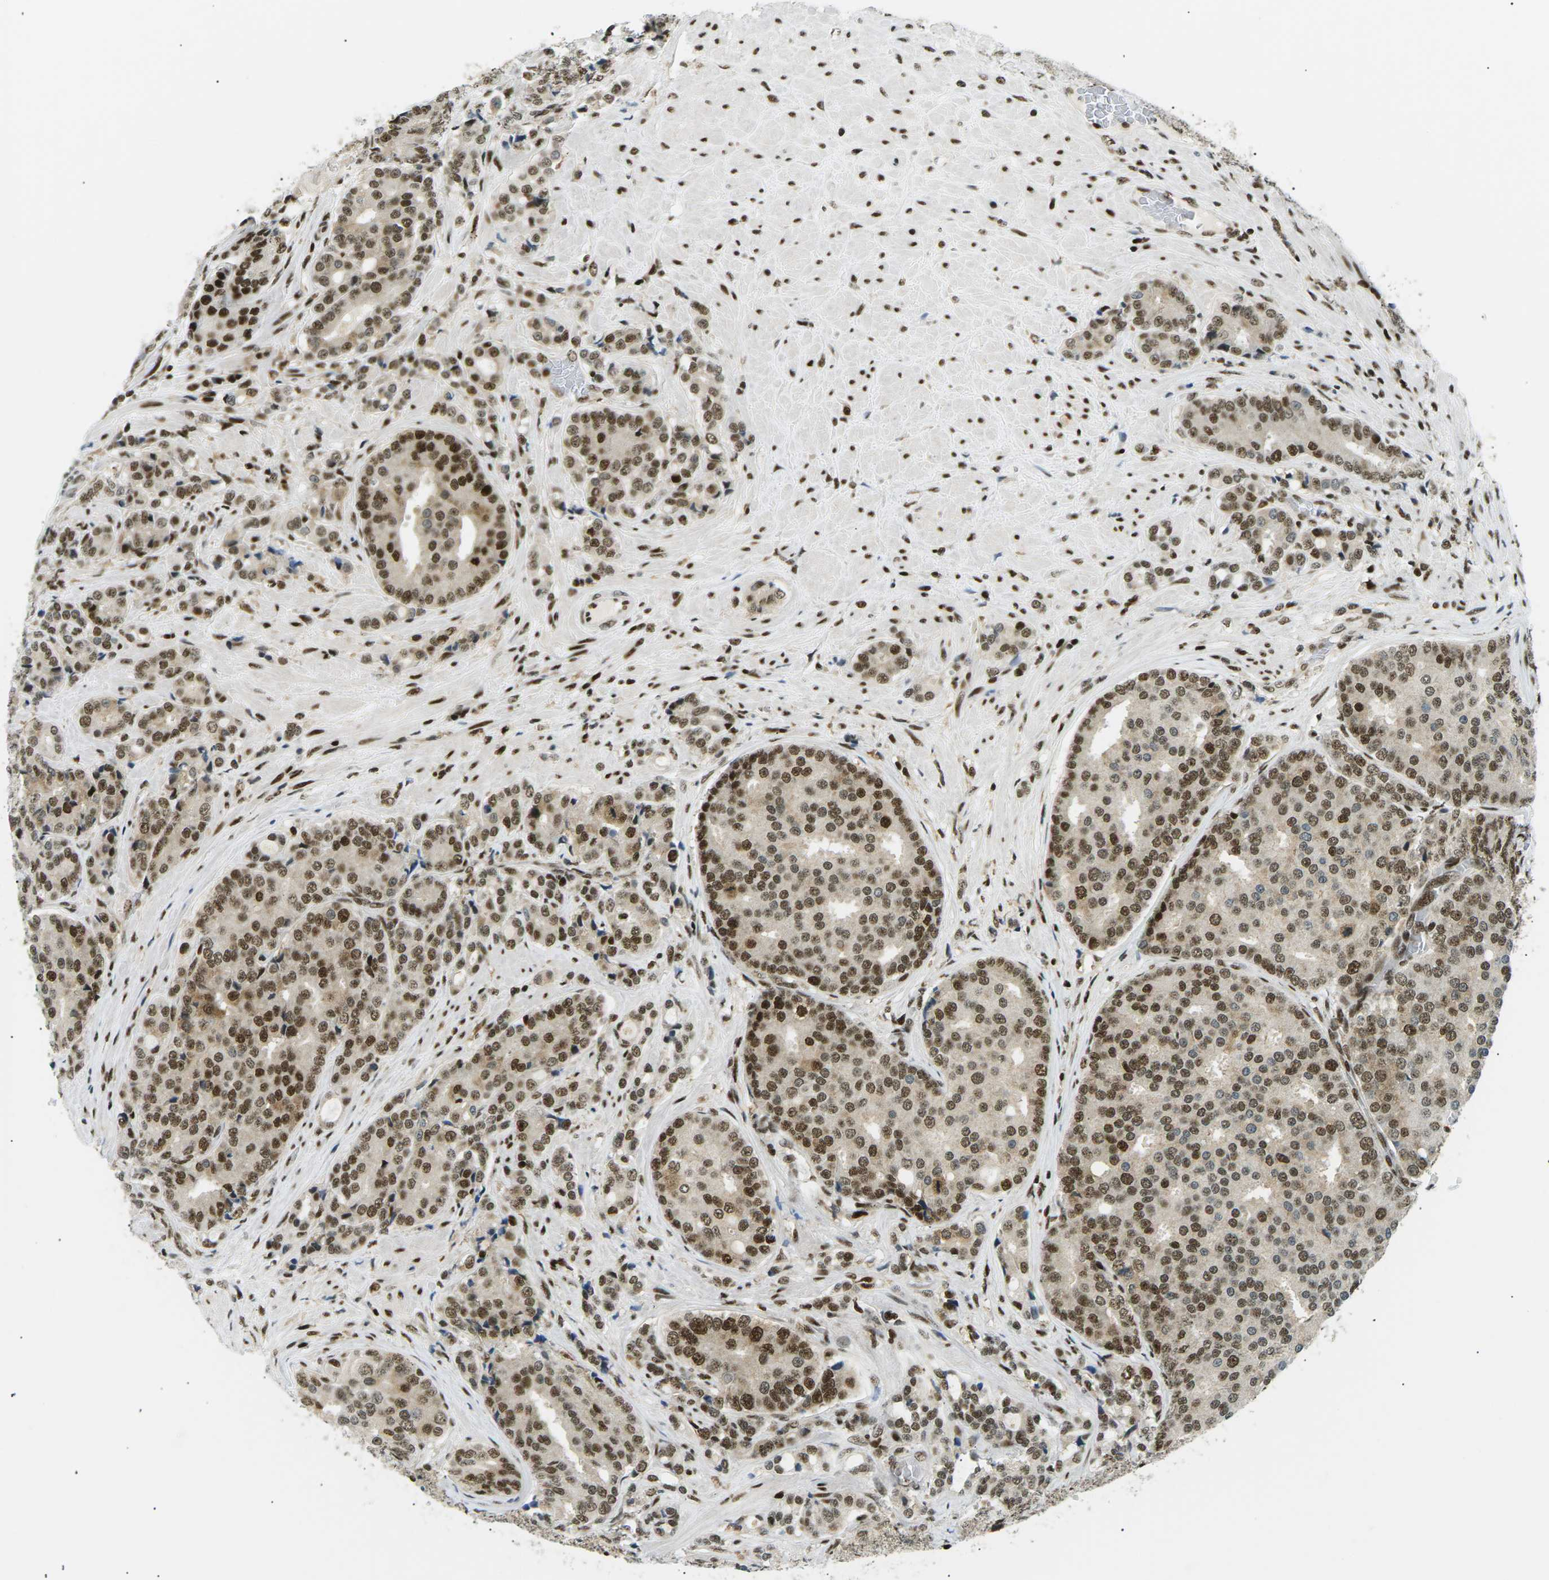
{"staining": {"intensity": "moderate", "quantity": ">75%", "location": "nuclear"}, "tissue": "prostate cancer", "cell_type": "Tumor cells", "image_type": "cancer", "snomed": [{"axis": "morphology", "description": "Adenocarcinoma, High grade"}, {"axis": "topography", "description": "Prostate"}], "caption": "The photomicrograph exhibits a brown stain indicating the presence of a protein in the nuclear of tumor cells in prostate adenocarcinoma (high-grade).", "gene": "RPA2", "patient": {"sex": "male", "age": 50}}